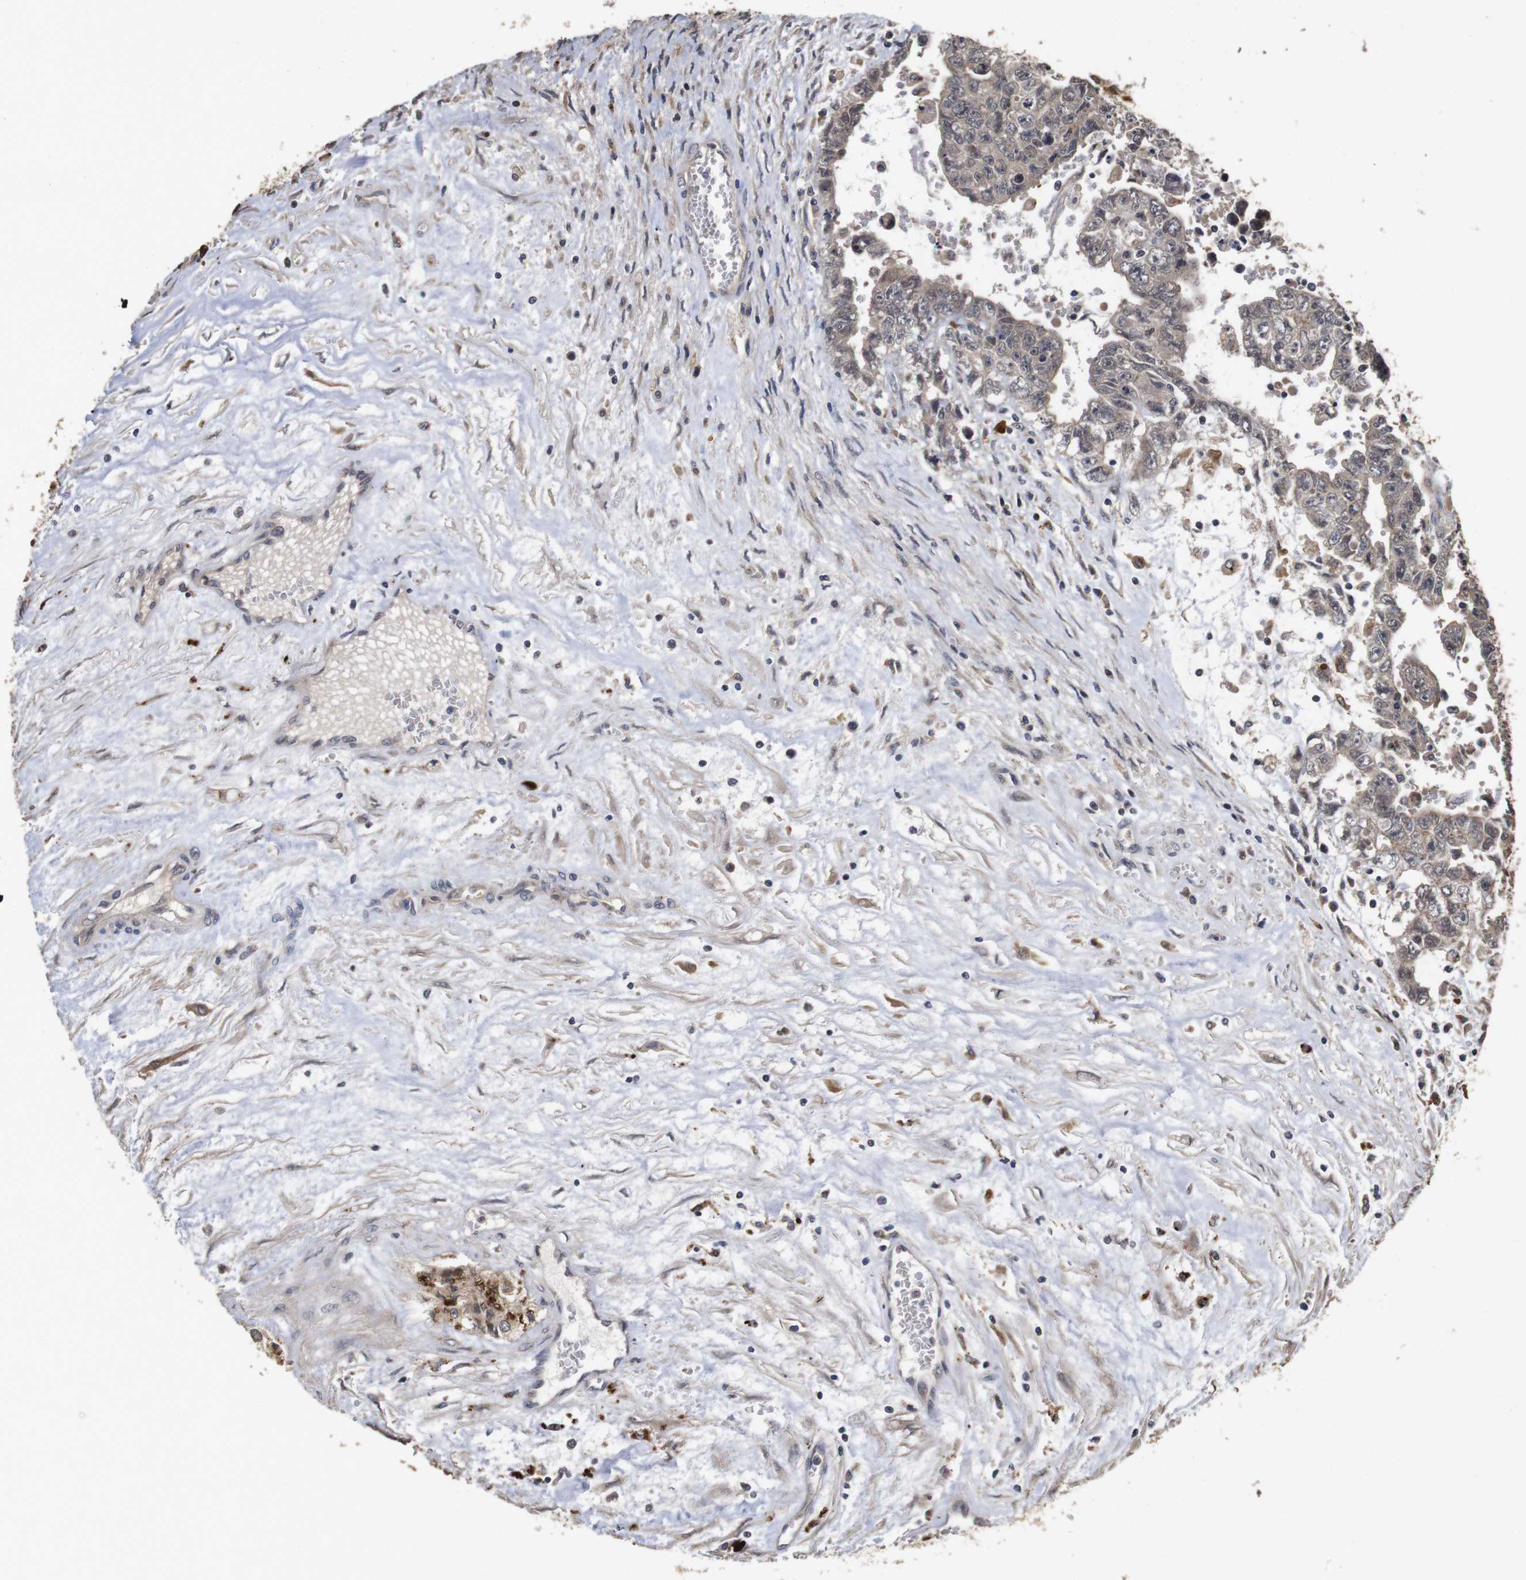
{"staining": {"intensity": "weak", "quantity": "<25%", "location": "cytoplasmic/membranous"}, "tissue": "testis cancer", "cell_type": "Tumor cells", "image_type": "cancer", "snomed": [{"axis": "morphology", "description": "Carcinoma, Embryonal, NOS"}, {"axis": "topography", "description": "Testis"}], "caption": "A high-resolution image shows immunohistochemistry staining of testis embryonal carcinoma, which reveals no significant expression in tumor cells.", "gene": "PTPN14", "patient": {"sex": "male", "age": 28}}